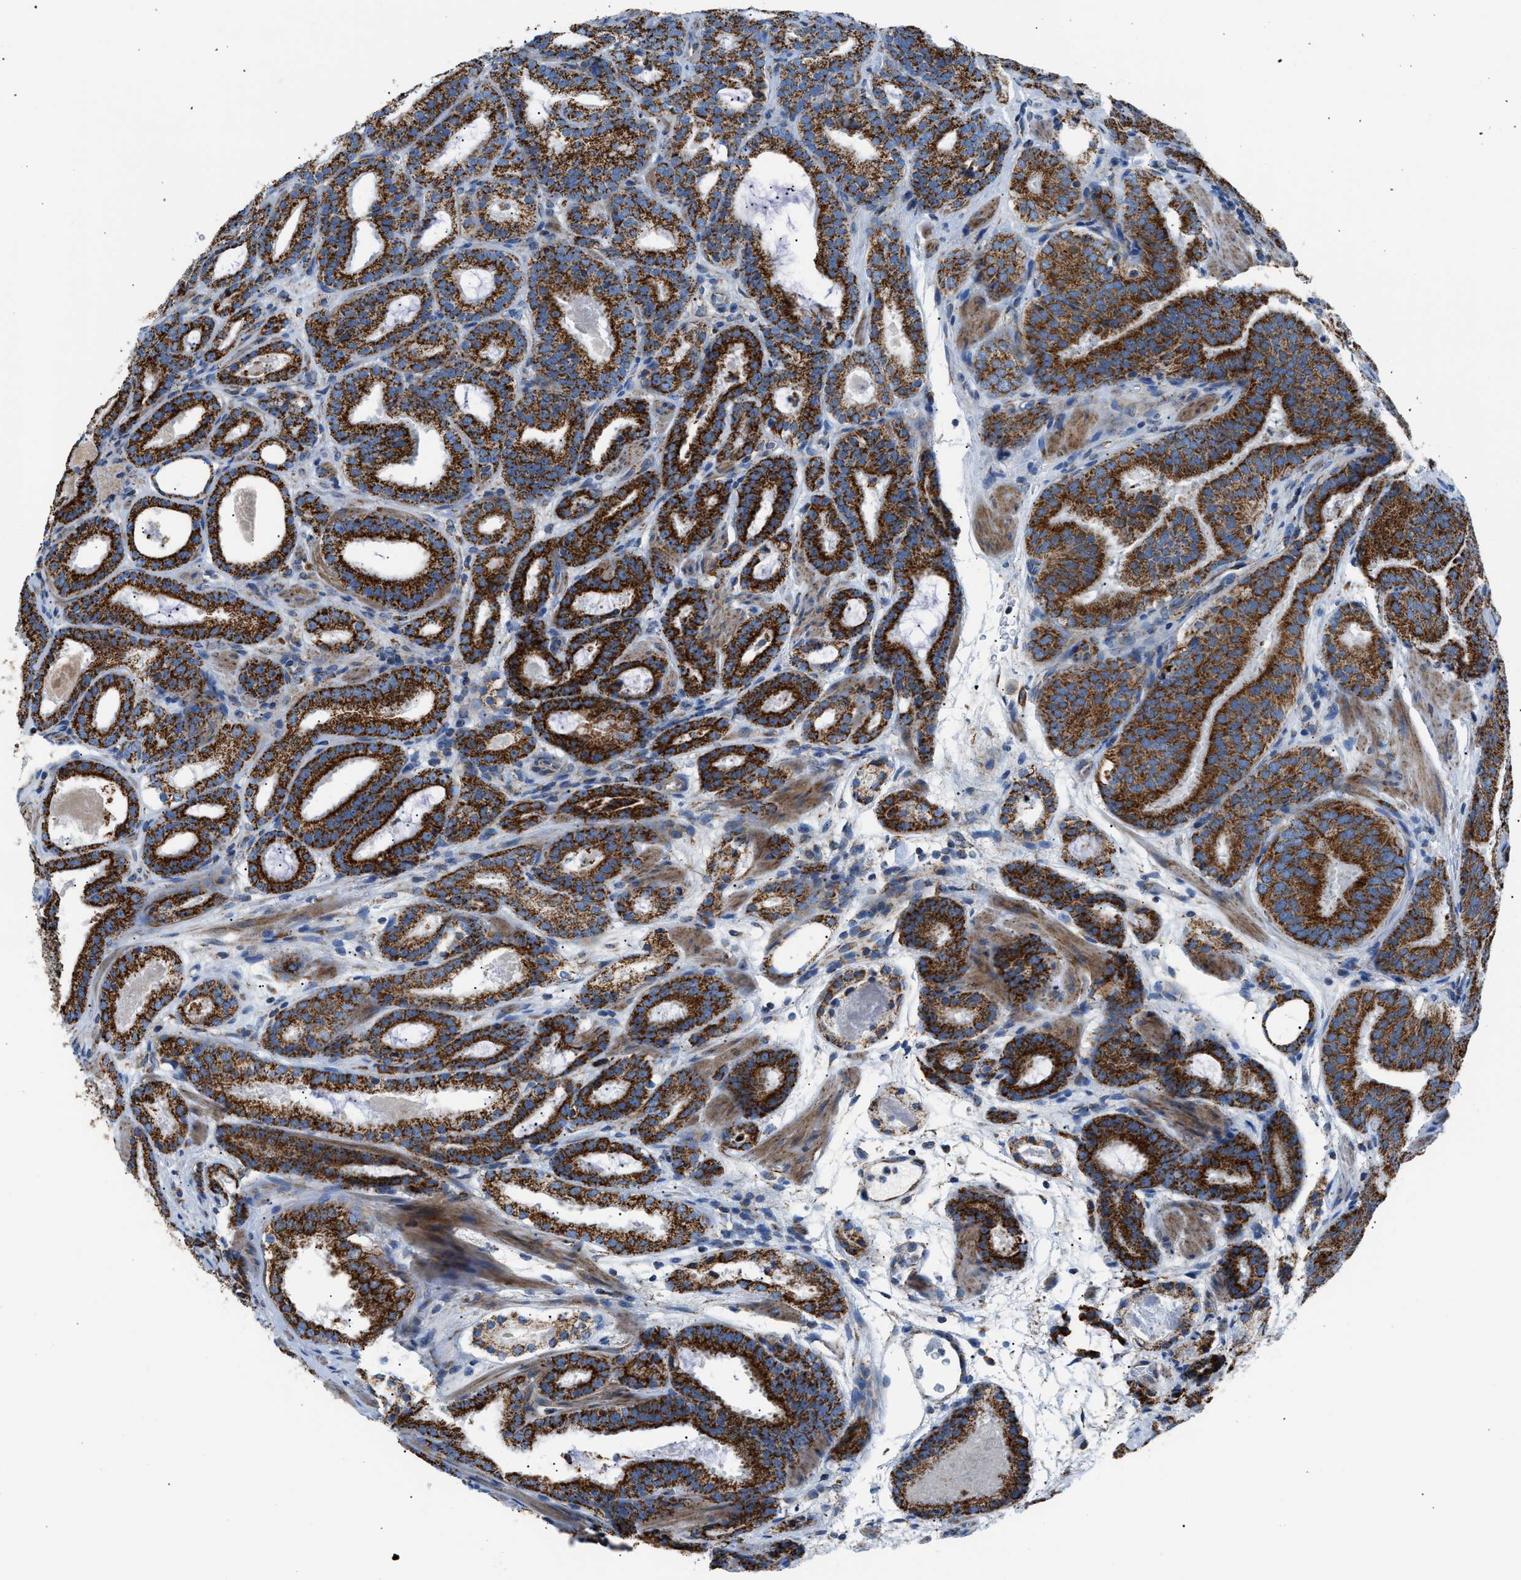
{"staining": {"intensity": "strong", "quantity": ">75%", "location": "cytoplasmic/membranous"}, "tissue": "prostate cancer", "cell_type": "Tumor cells", "image_type": "cancer", "snomed": [{"axis": "morphology", "description": "Adenocarcinoma, Low grade"}, {"axis": "topography", "description": "Prostate"}], "caption": "Prostate cancer (low-grade adenocarcinoma) stained for a protein (brown) shows strong cytoplasmic/membranous positive expression in about >75% of tumor cells.", "gene": "PHB2", "patient": {"sex": "male", "age": 69}}